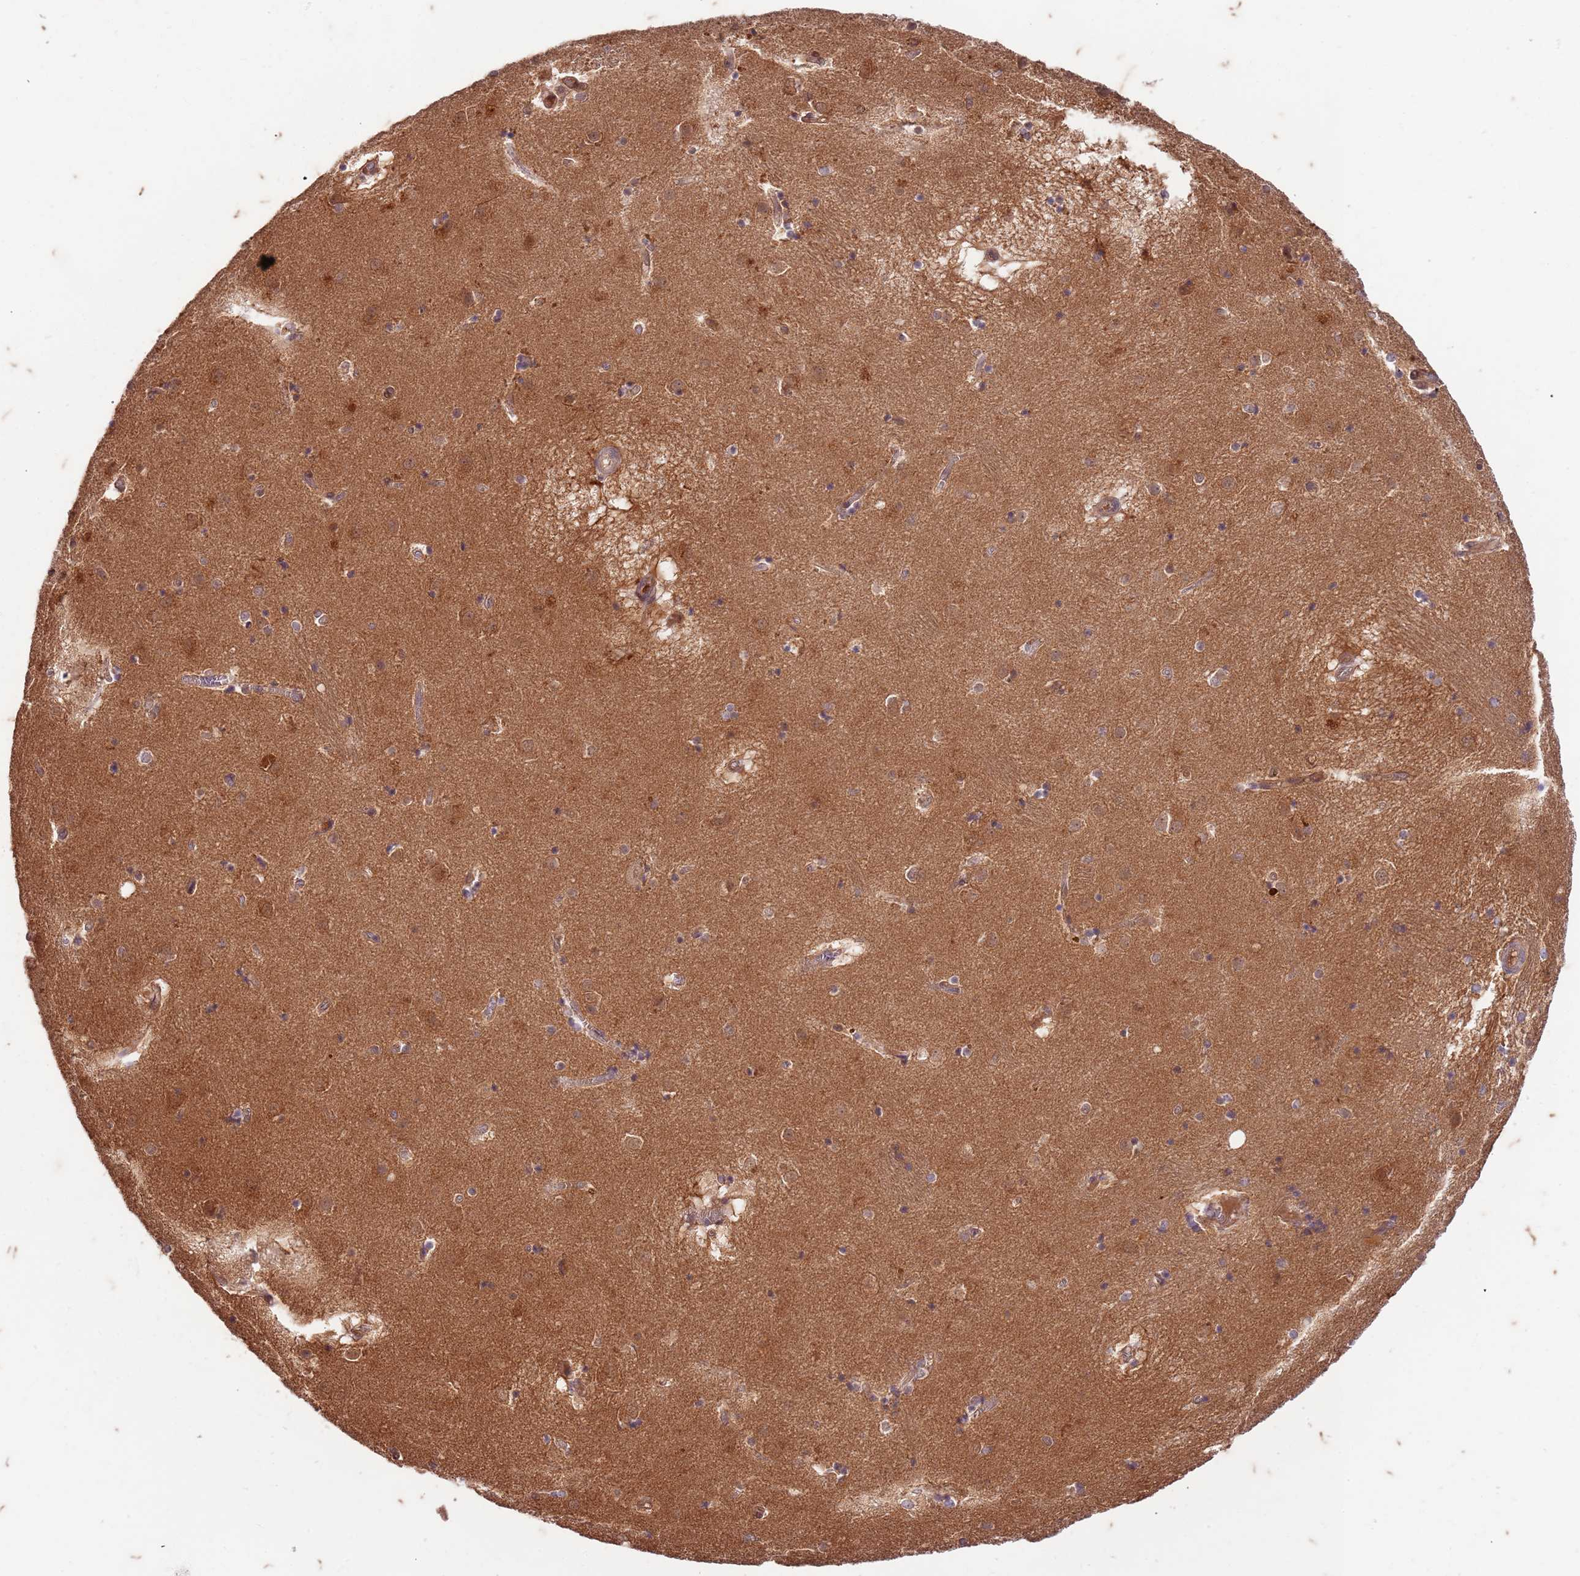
{"staining": {"intensity": "weak", "quantity": "25%-75%", "location": "cytoplasmic/membranous"}, "tissue": "caudate", "cell_type": "Glial cells", "image_type": "normal", "snomed": [{"axis": "morphology", "description": "Normal tissue, NOS"}, {"axis": "topography", "description": "Lateral ventricle wall"}], "caption": "Immunohistochemical staining of normal caudate demonstrates low levels of weak cytoplasmic/membranous staining in about 25%-75% of glial cells. Nuclei are stained in blue.", "gene": "RAPGEF3", "patient": {"sex": "male", "age": 70}}